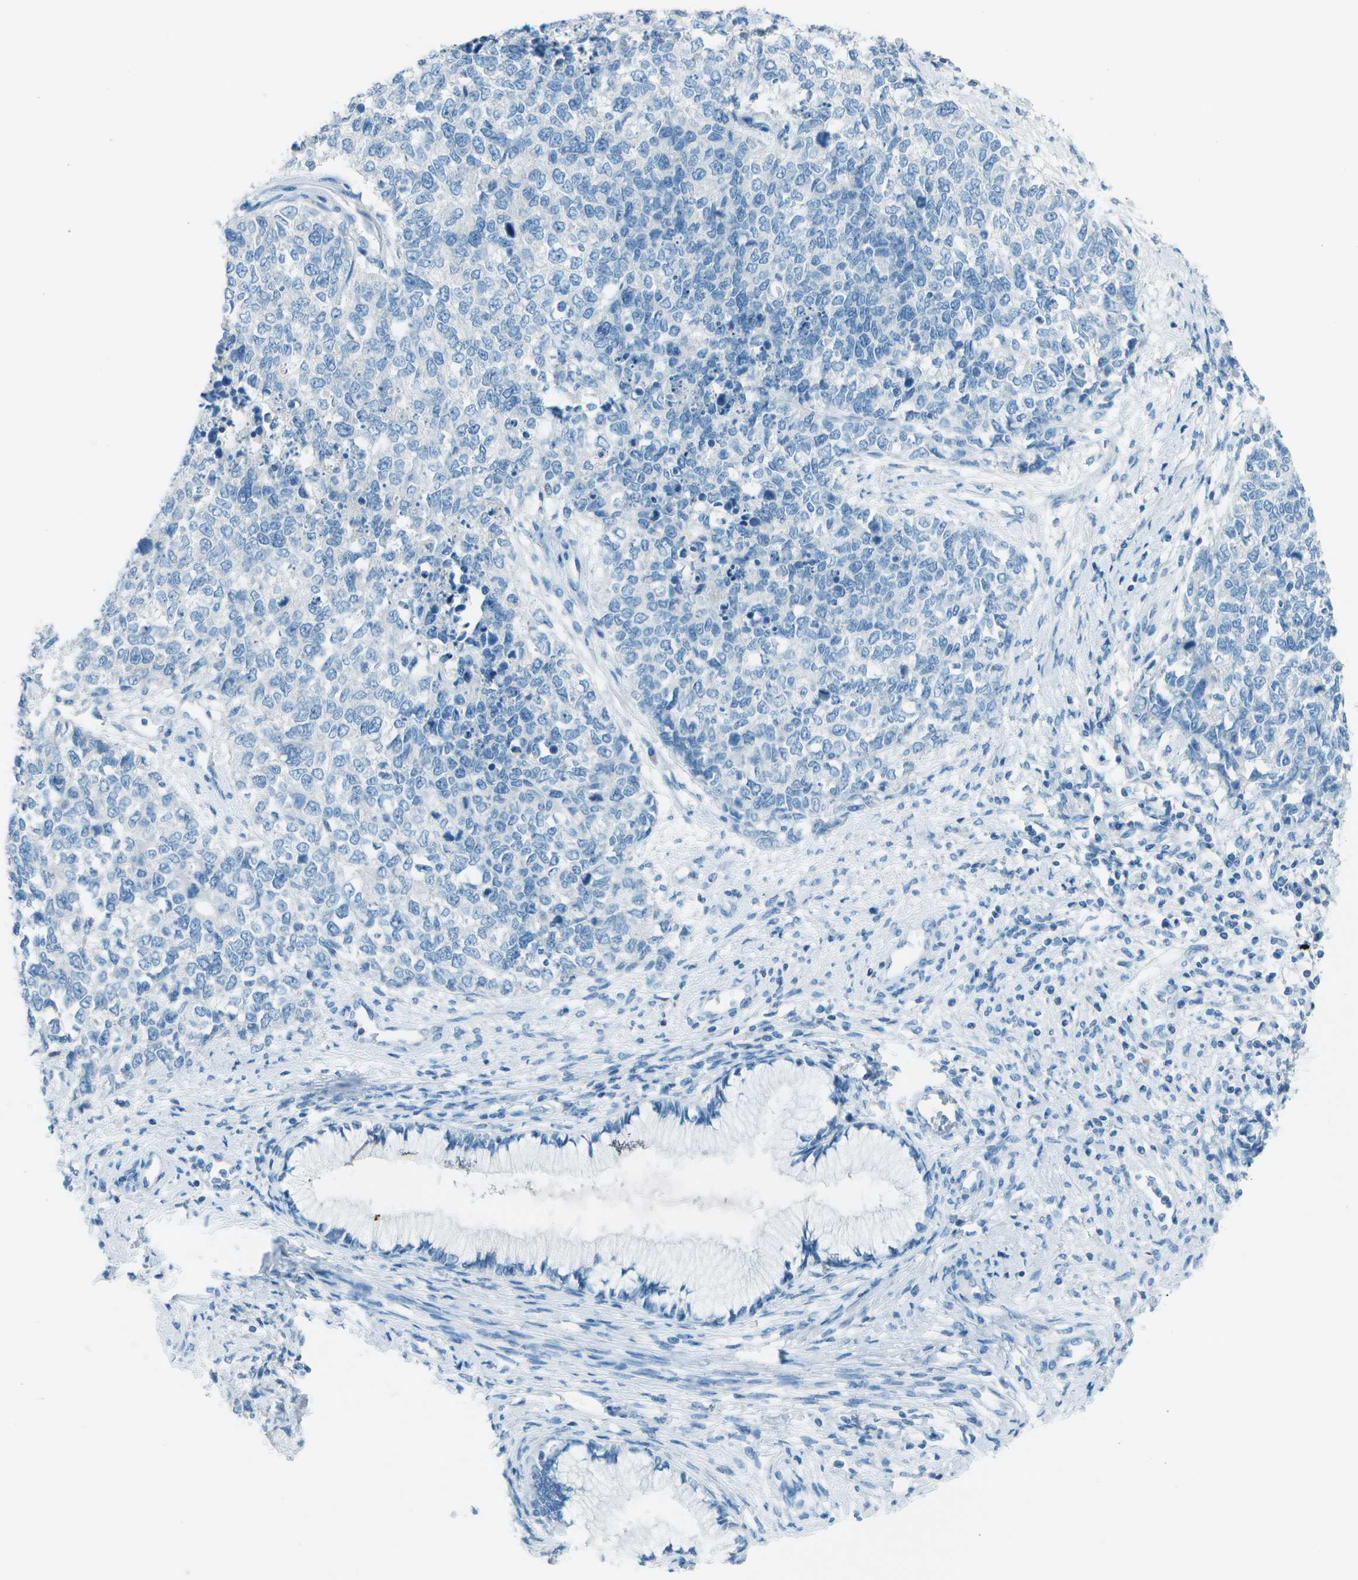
{"staining": {"intensity": "negative", "quantity": "none", "location": "none"}, "tissue": "cervical cancer", "cell_type": "Tumor cells", "image_type": "cancer", "snomed": [{"axis": "morphology", "description": "Squamous cell carcinoma, NOS"}, {"axis": "topography", "description": "Cervix"}], "caption": "Tumor cells show no significant expression in cervical squamous cell carcinoma. (Stains: DAB (3,3'-diaminobenzidine) immunohistochemistry (IHC) with hematoxylin counter stain, Microscopy: brightfield microscopy at high magnification).", "gene": "FGF1", "patient": {"sex": "female", "age": 63}}